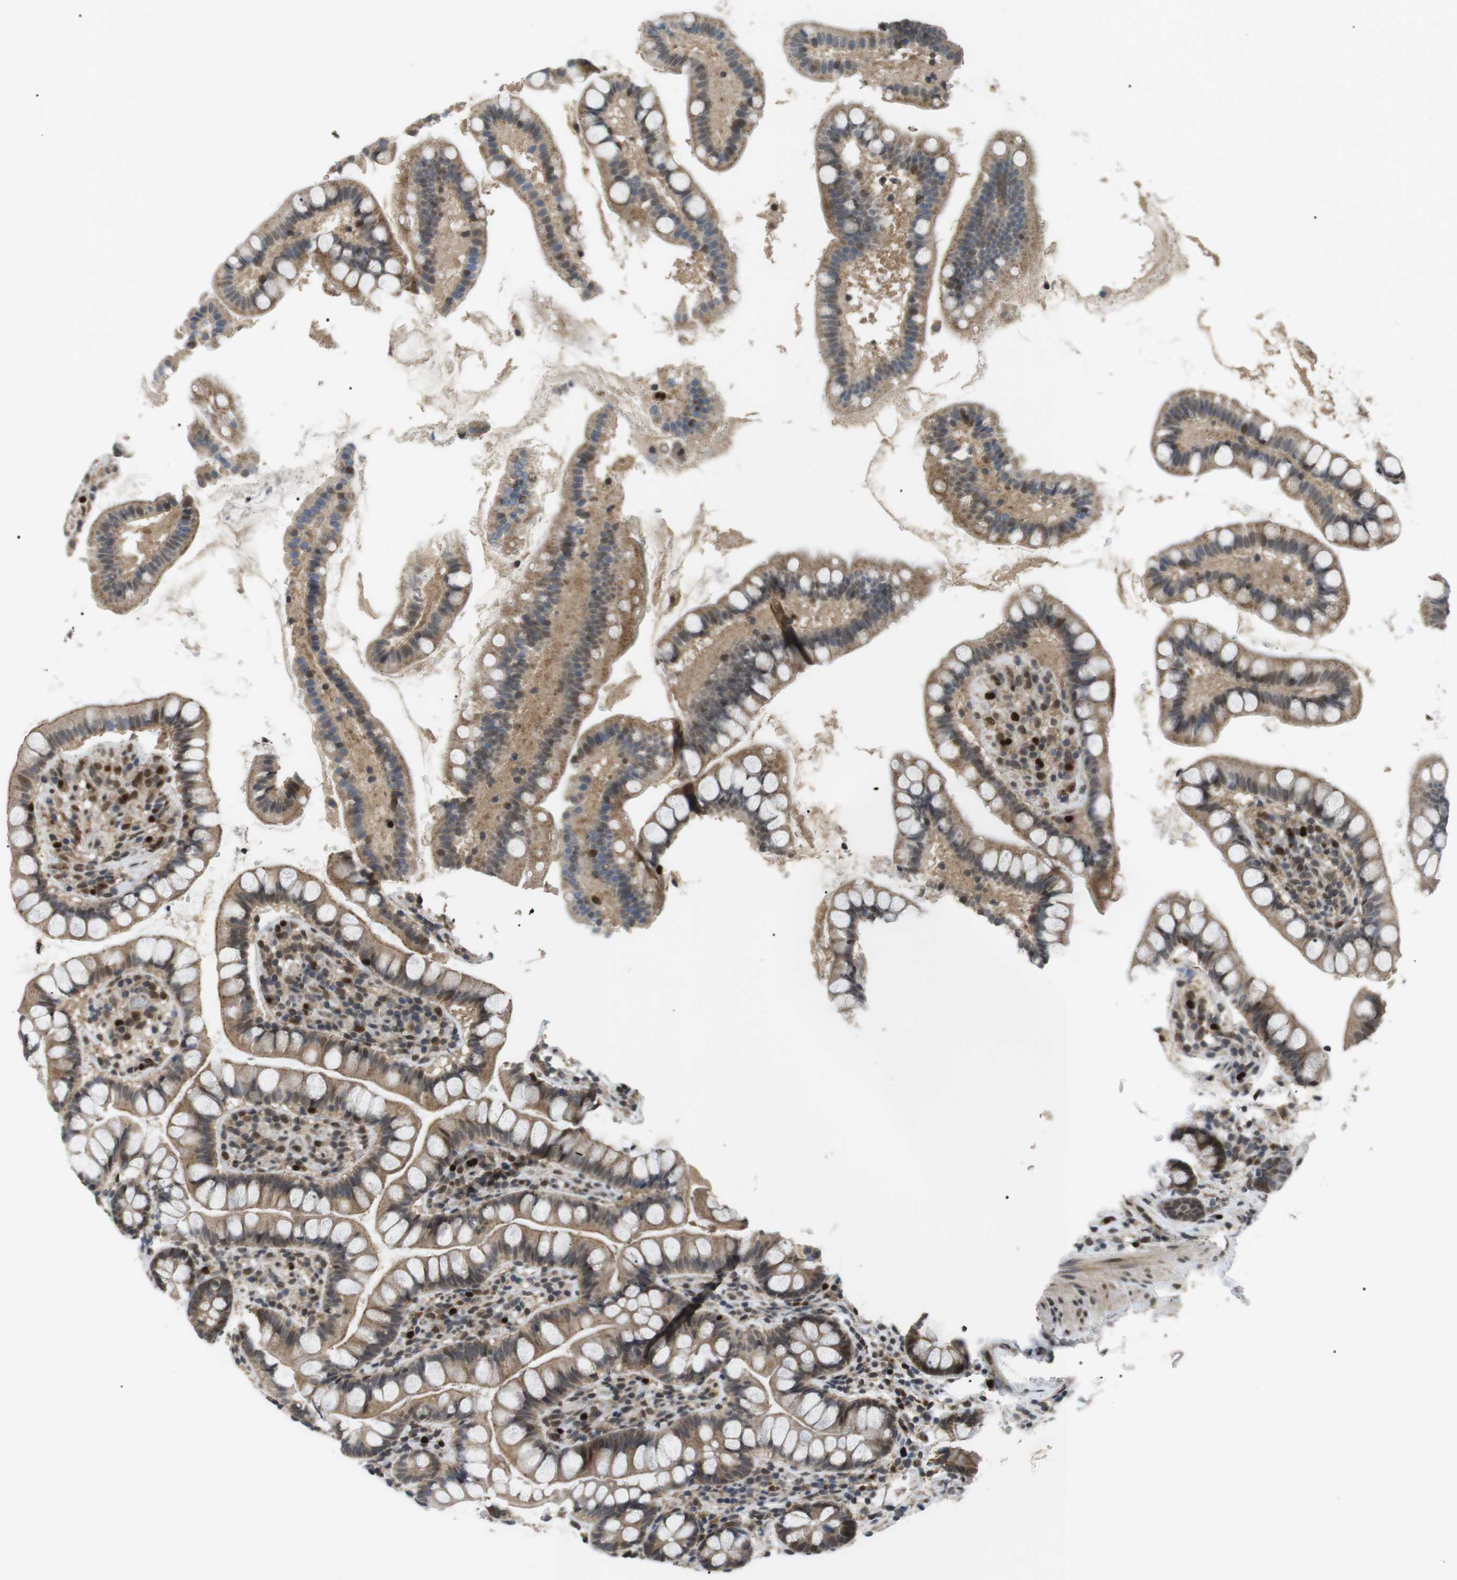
{"staining": {"intensity": "moderate", "quantity": ">75%", "location": "cytoplasmic/membranous,nuclear"}, "tissue": "small intestine", "cell_type": "Glandular cells", "image_type": "normal", "snomed": [{"axis": "morphology", "description": "Normal tissue, NOS"}, {"axis": "topography", "description": "Small intestine"}], "caption": "Glandular cells show medium levels of moderate cytoplasmic/membranous,nuclear staining in approximately >75% of cells in unremarkable small intestine. (DAB (3,3'-diaminobenzidine) IHC, brown staining for protein, blue staining for nuclei).", "gene": "ORAI3", "patient": {"sex": "female", "age": 84}}